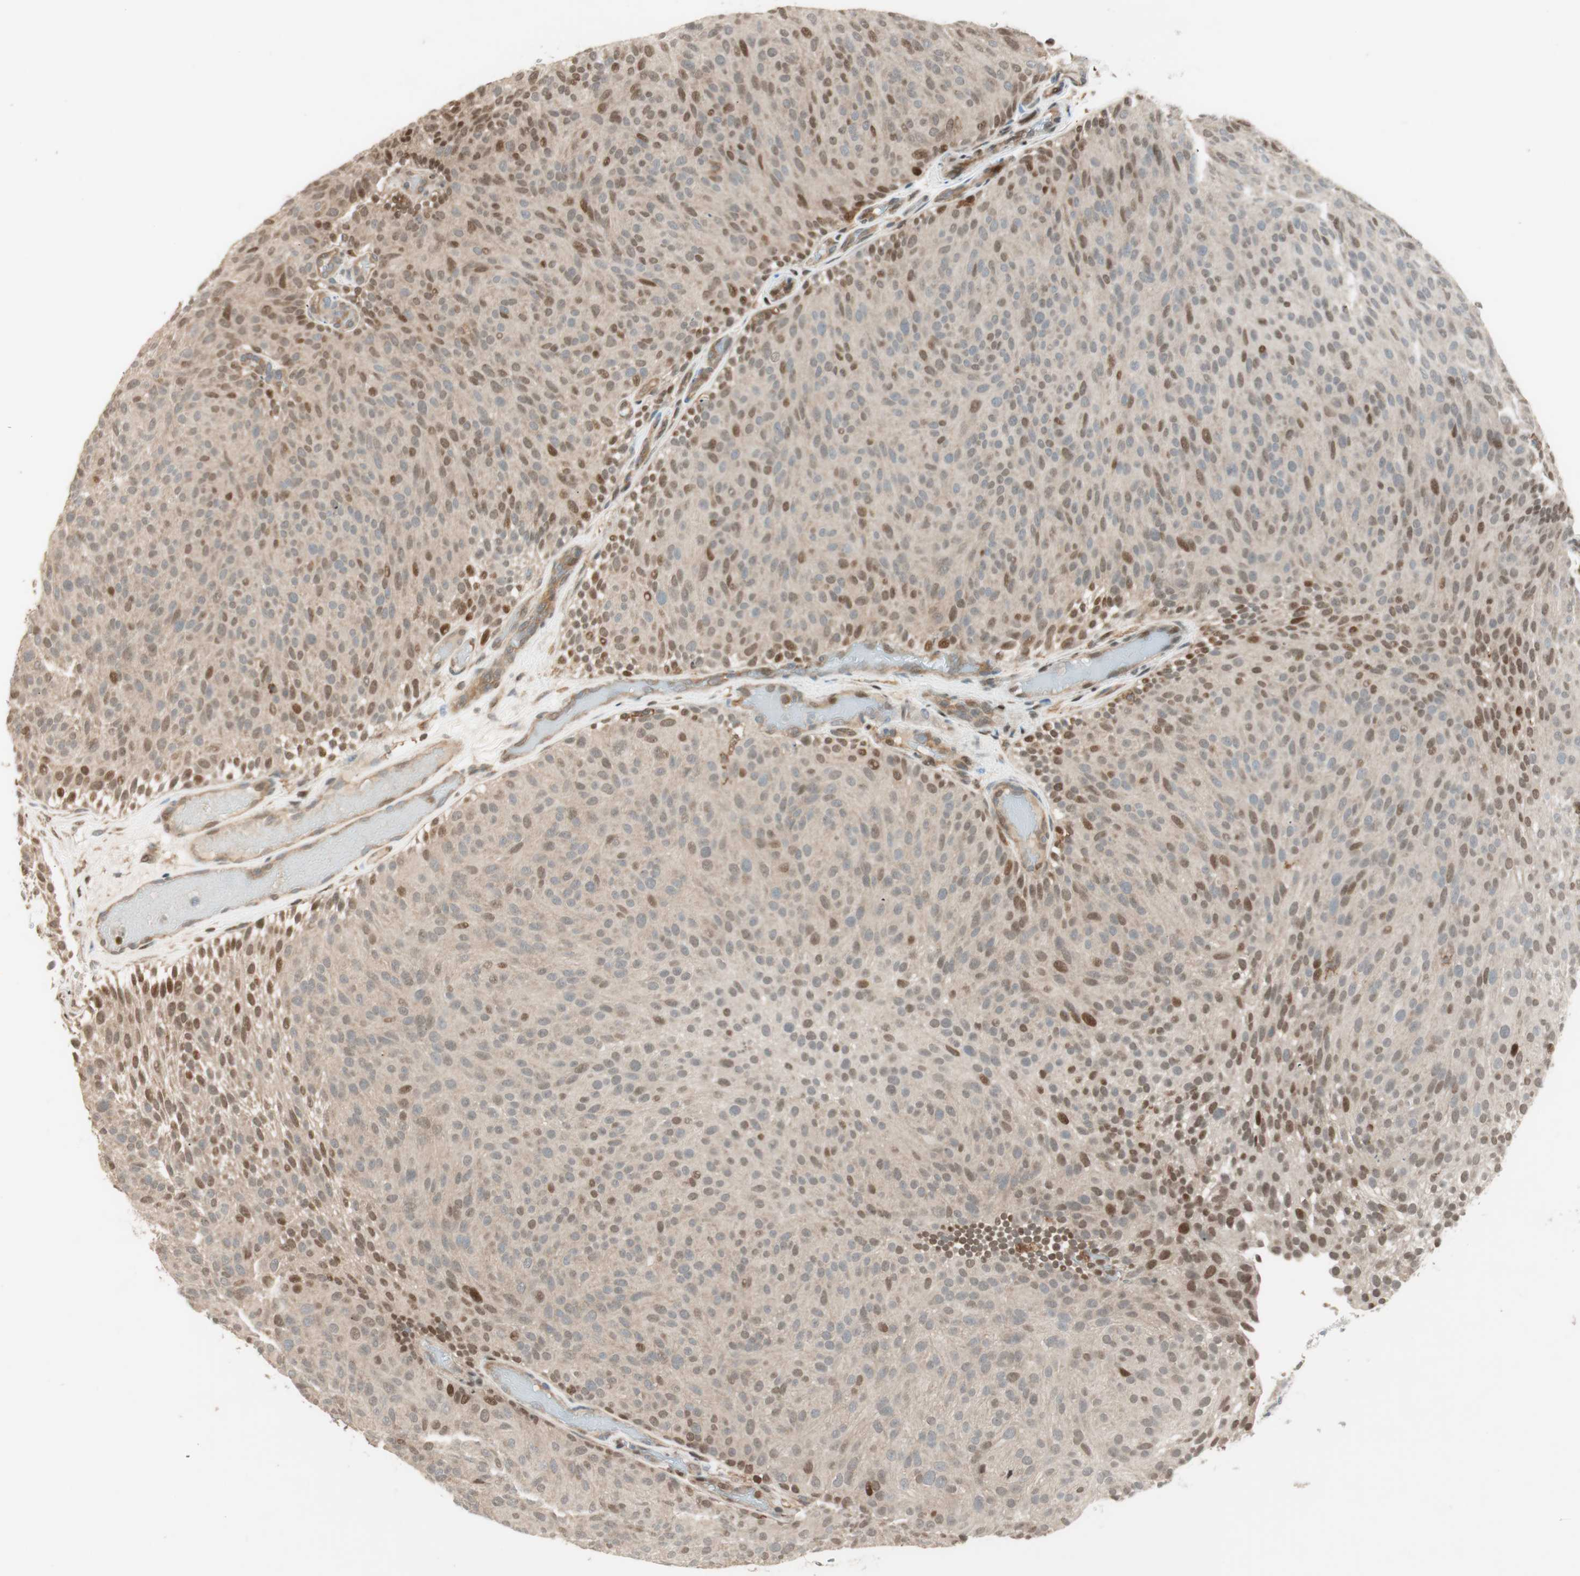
{"staining": {"intensity": "moderate", "quantity": ">75%", "location": "cytoplasmic/membranous,nuclear"}, "tissue": "urothelial cancer", "cell_type": "Tumor cells", "image_type": "cancer", "snomed": [{"axis": "morphology", "description": "Urothelial carcinoma, Low grade"}, {"axis": "topography", "description": "Urinary bladder"}], "caption": "Low-grade urothelial carcinoma stained for a protein (brown) demonstrates moderate cytoplasmic/membranous and nuclear positive expression in approximately >75% of tumor cells.", "gene": "BIN1", "patient": {"sex": "male", "age": 78}}